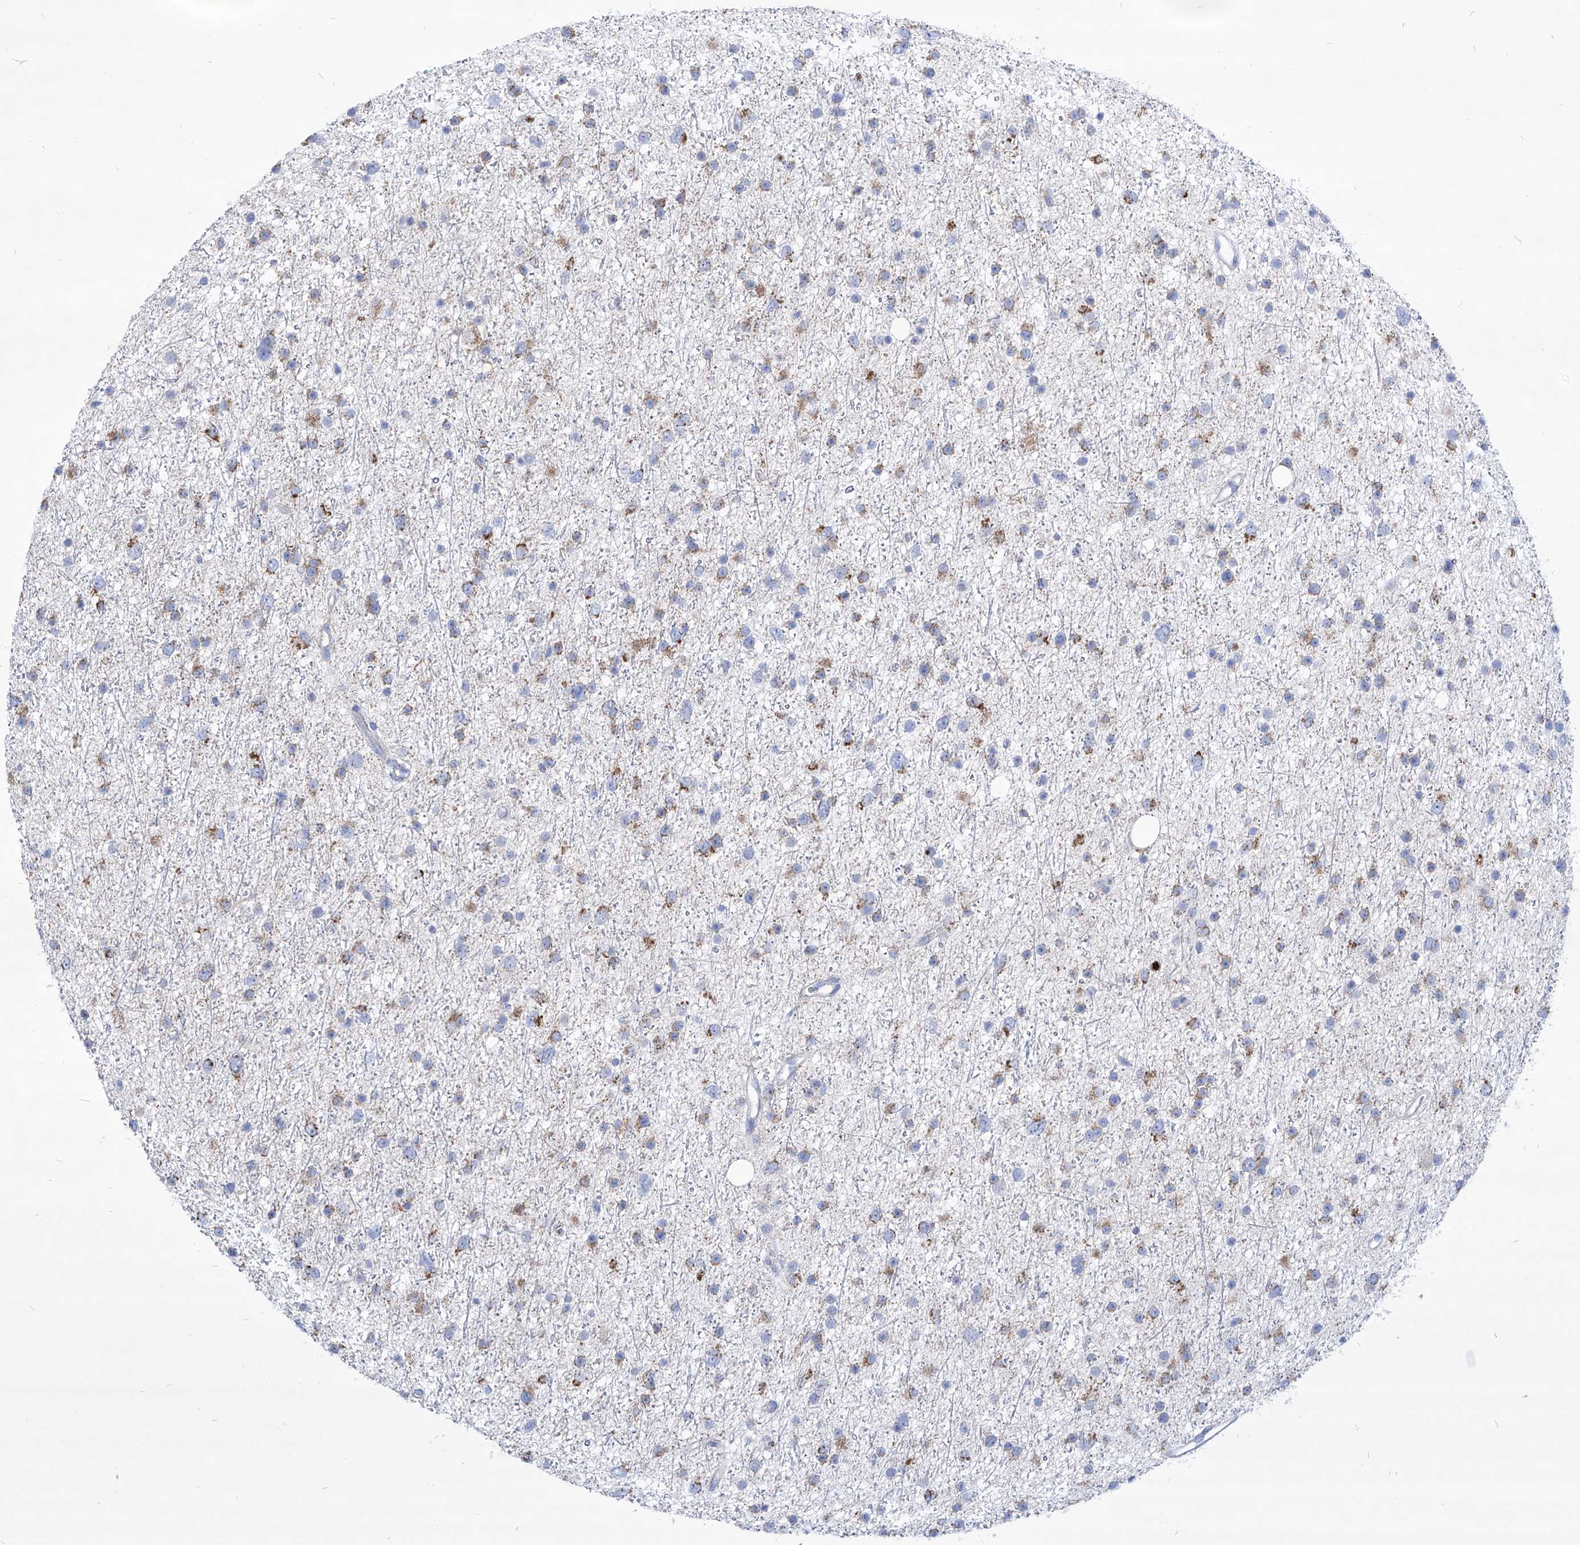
{"staining": {"intensity": "moderate", "quantity": "<25%", "location": "cytoplasmic/membranous"}, "tissue": "glioma", "cell_type": "Tumor cells", "image_type": "cancer", "snomed": [{"axis": "morphology", "description": "Glioma, malignant, Low grade"}, {"axis": "topography", "description": "Cerebral cortex"}], "caption": "IHC of malignant low-grade glioma displays low levels of moderate cytoplasmic/membranous staining in about <25% of tumor cells. The staining was performed using DAB to visualize the protein expression in brown, while the nuclei were stained in blue with hematoxylin (Magnification: 20x).", "gene": "COQ3", "patient": {"sex": "female", "age": 39}}